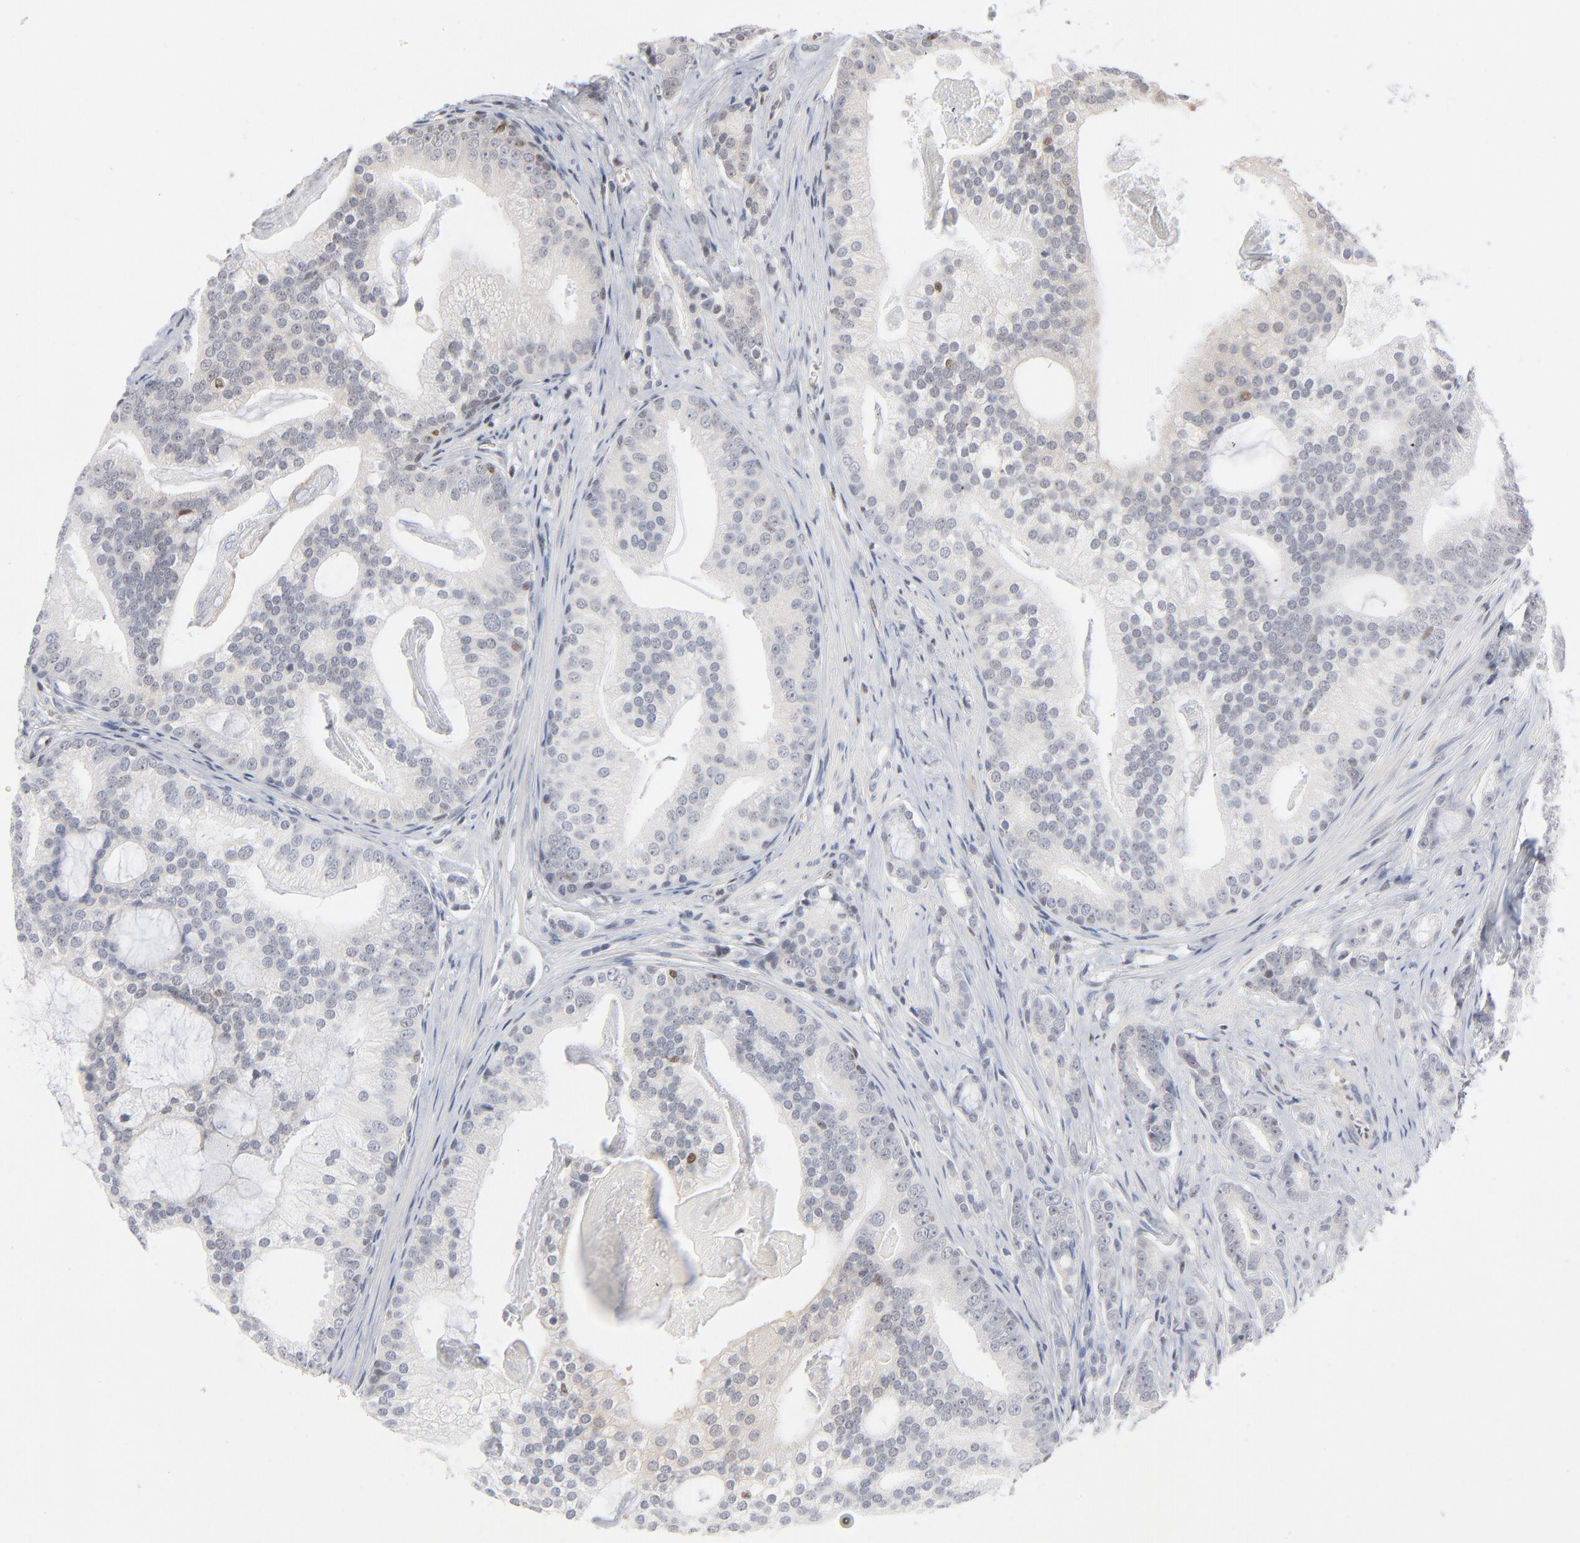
{"staining": {"intensity": "negative", "quantity": "none", "location": "none"}, "tissue": "prostate cancer", "cell_type": "Tumor cells", "image_type": "cancer", "snomed": [{"axis": "morphology", "description": "Adenocarcinoma, Low grade"}, {"axis": "topography", "description": "Prostate"}], "caption": "Tumor cells show no significant positivity in prostate cancer (adenocarcinoma (low-grade)).", "gene": "MAX", "patient": {"sex": "male", "age": 58}}